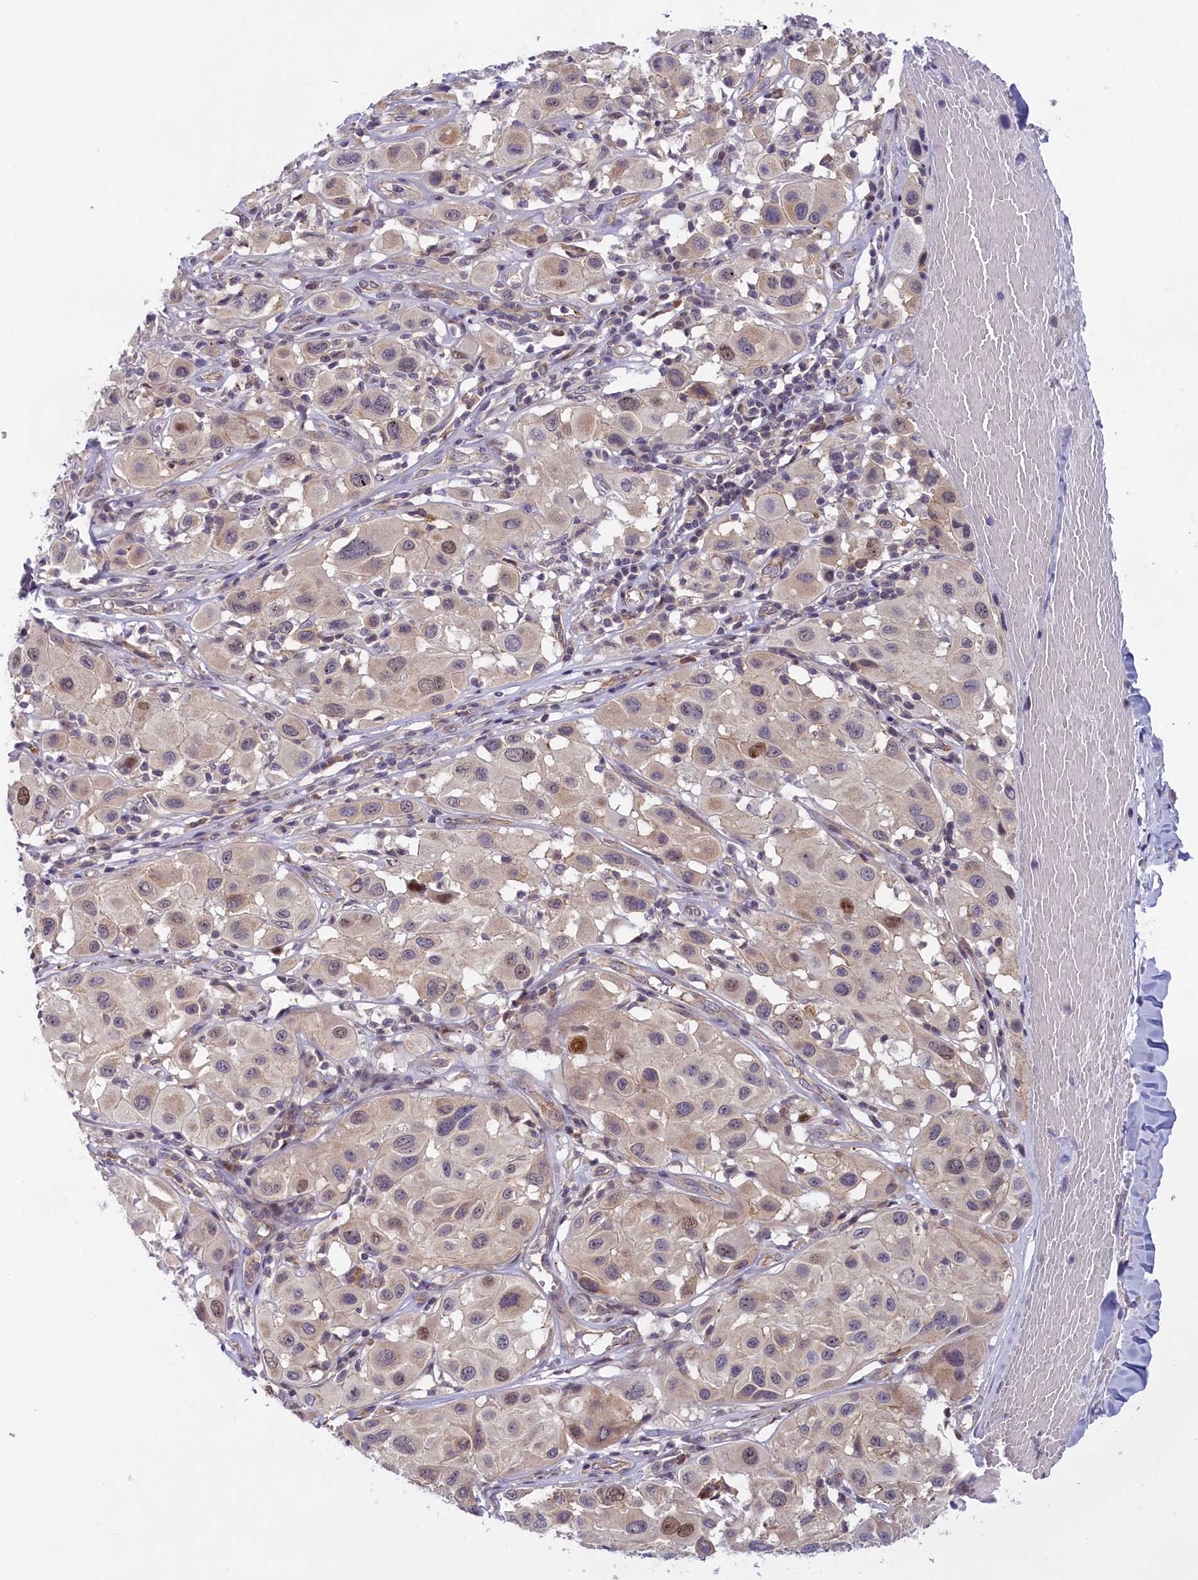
{"staining": {"intensity": "moderate", "quantity": "<25%", "location": "nuclear"}, "tissue": "melanoma", "cell_type": "Tumor cells", "image_type": "cancer", "snomed": [{"axis": "morphology", "description": "Malignant melanoma, Metastatic site"}, {"axis": "topography", "description": "Skin"}], "caption": "Malignant melanoma (metastatic site) stained with DAB (3,3'-diaminobenzidine) immunohistochemistry (IHC) exhibits low levels of moderate nuclear expression in about <25% of tumor cells.", "gene": "CCL23", "patient": {"sex": "male", "age": 41}}